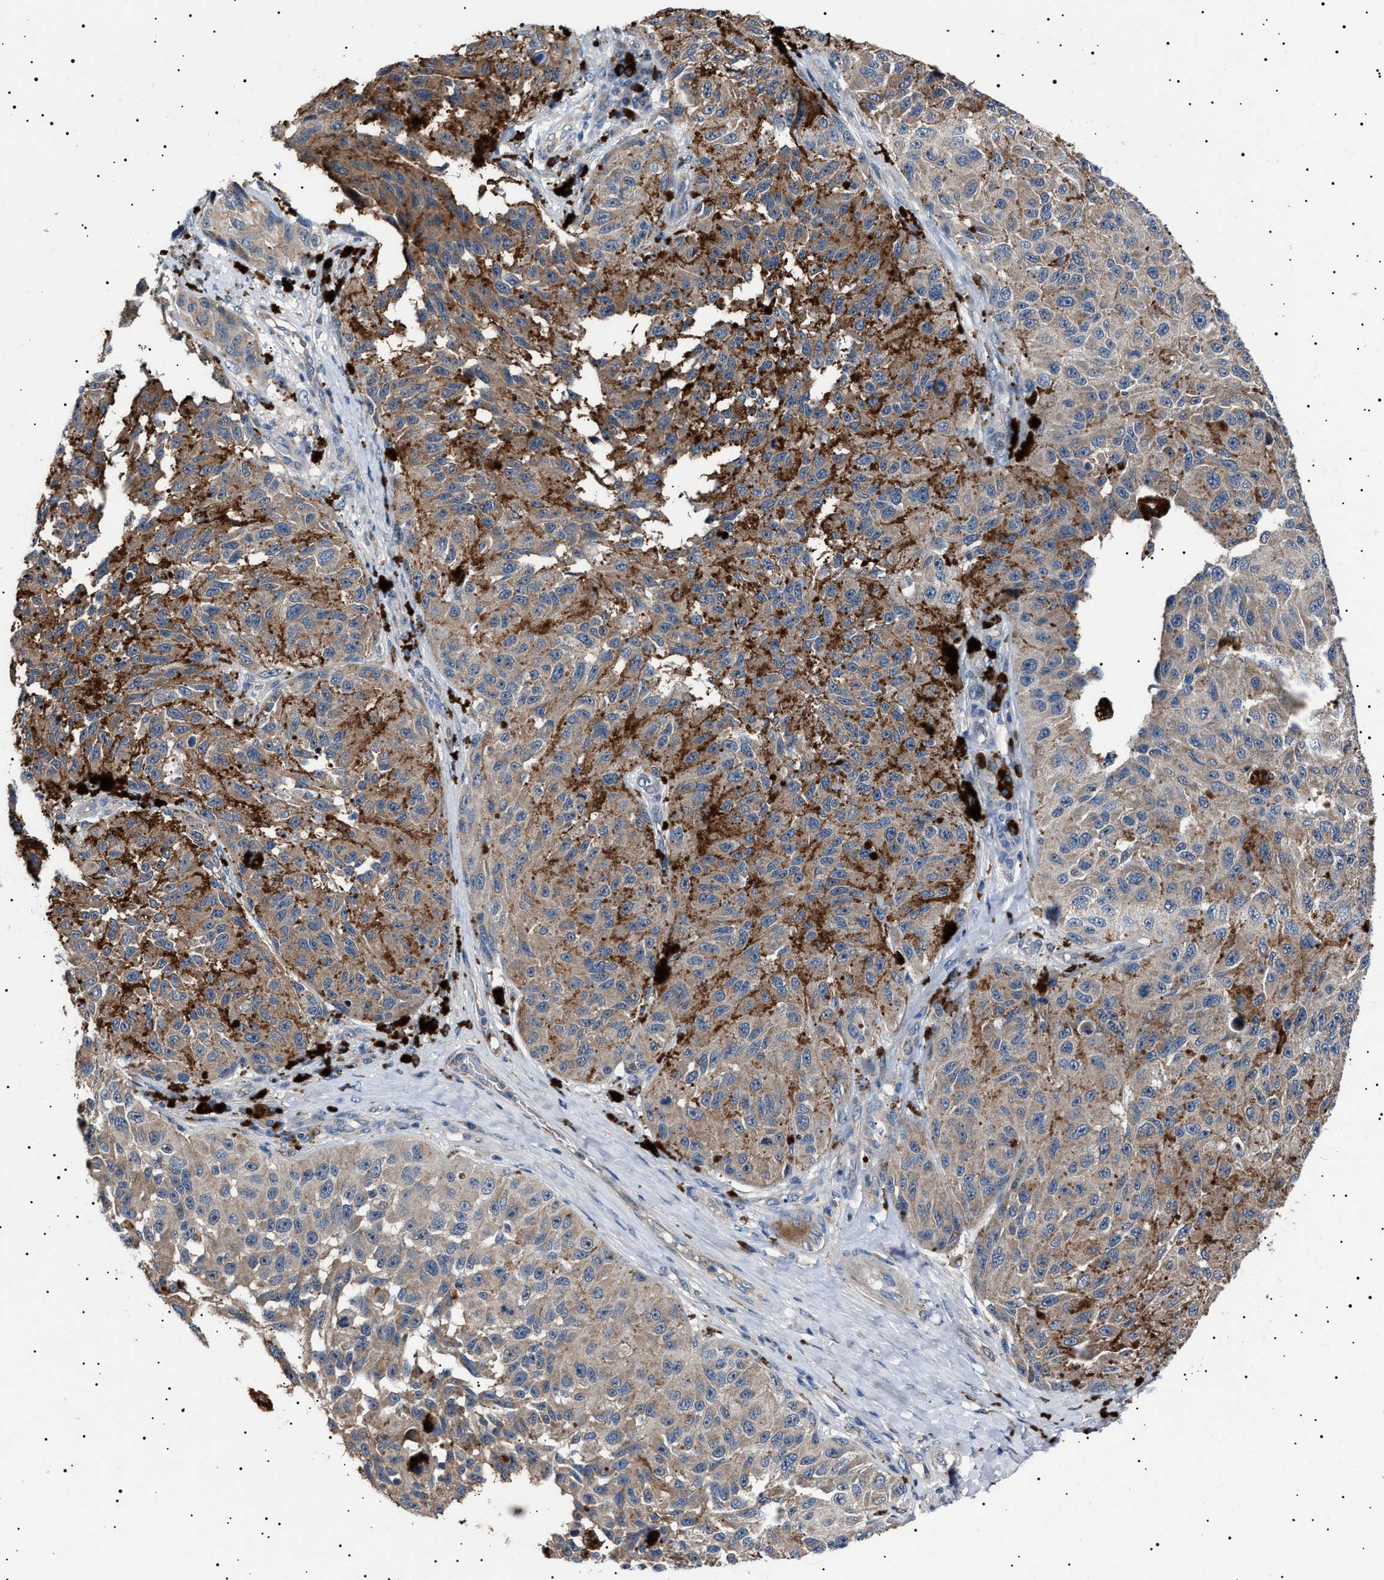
{"staining": {"intensity": "moderate", "quantity": "25%-75%", "location": "cytoplasmic/membranous"}, "tissue": "melanoma", "cell_type": "Tumor cells", "image_type": "cancer", "snomed": [{"axis": "morphology", "description": "Malignant melanoma, NOS"}, {"axis": "topography", "description": "Skin"}], "caption": "IHC histopathology image of neoplastic tissue: melanoma stained using immunohistochemistry (IHC) demonstrates medium levels of moderate protein expression localized specifically in the cytoplasmic/membranous of tumor cells, appearing as a cytoplasmic/membranous brown color.", "gene": "PTRH1", "patient": {"sex": "female", "age": 73}}